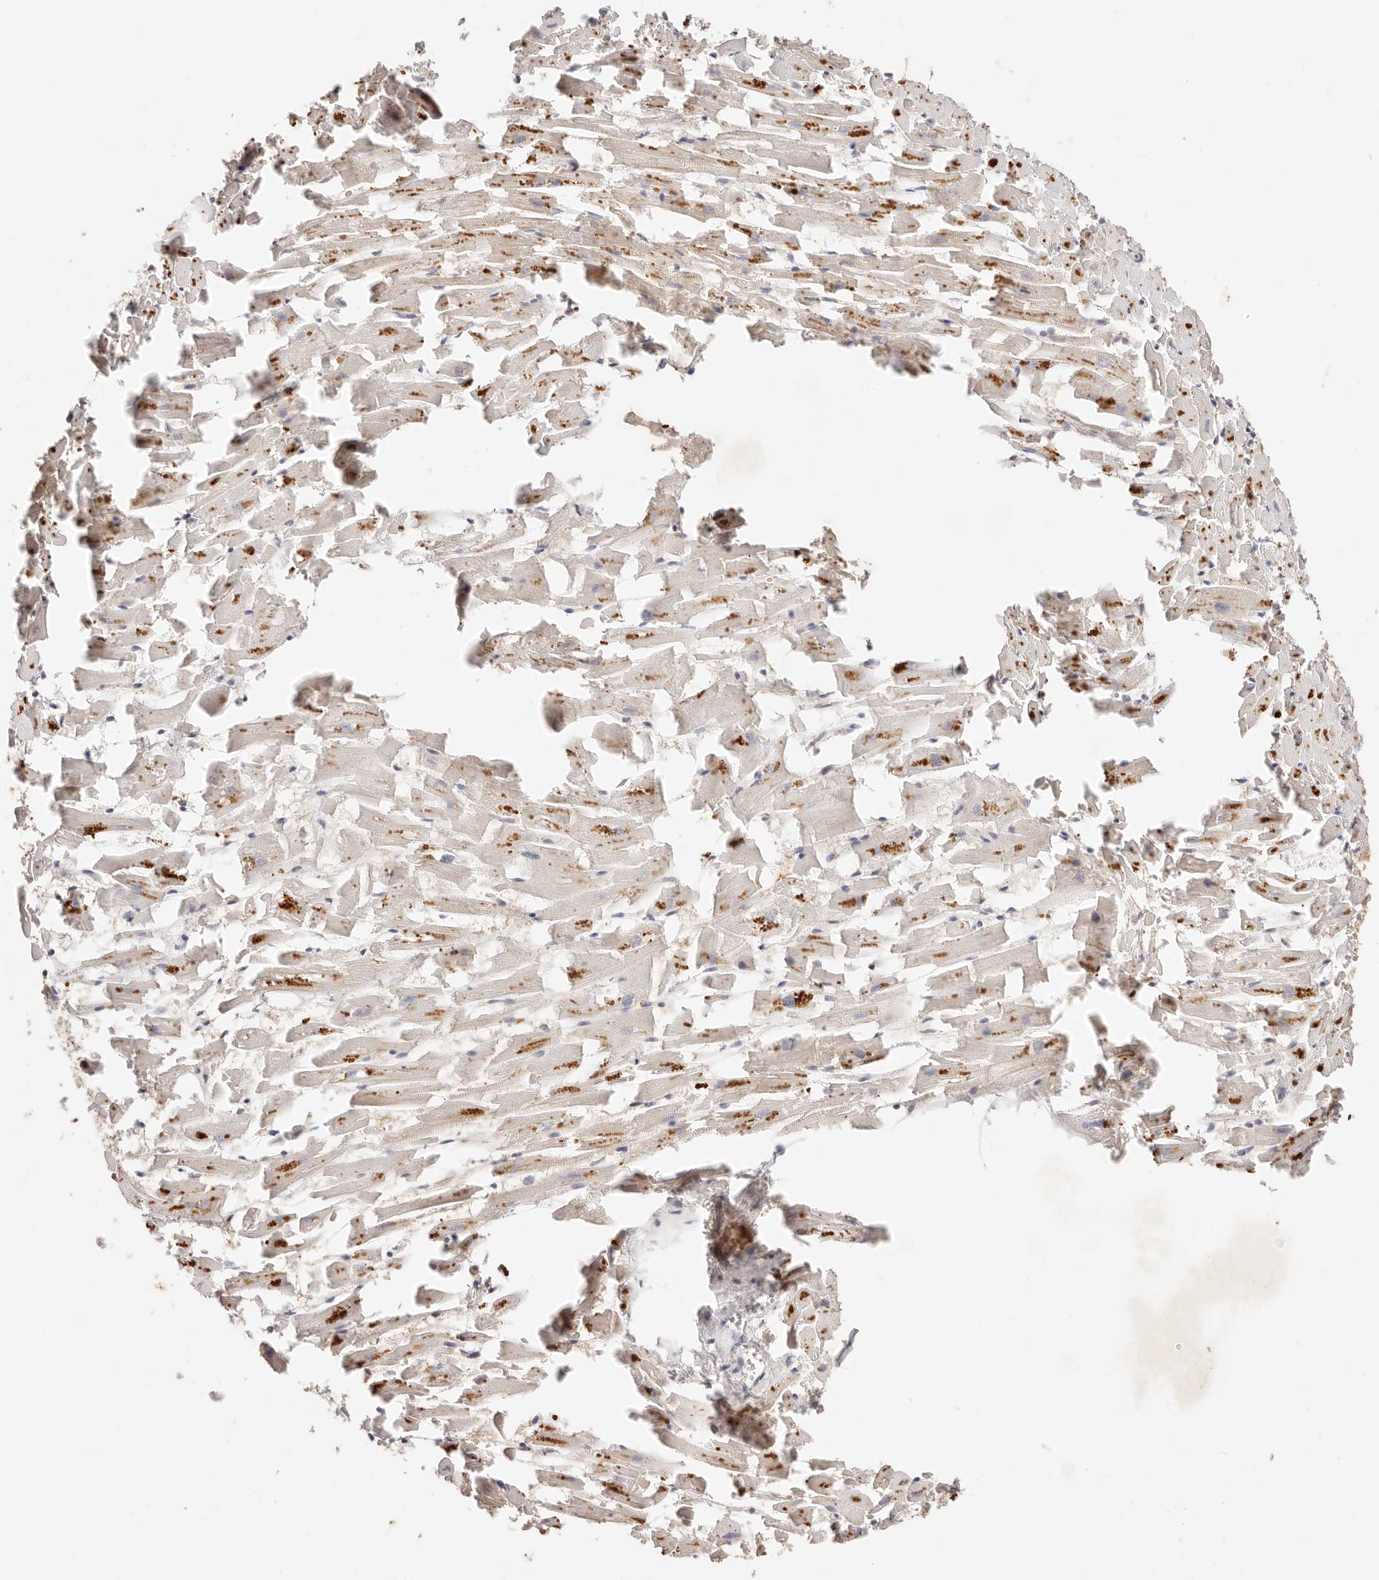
{"staining": {"intensity": "moderate", "quantity": "<25%", "location": "cytoplasmic/membranous"}, "tissue": "heart muscle", "cell_type": "Cardiomyocytes", "image_type": "normal", "snomed": [{"axis": "morphology", "description": "Normal tissue, NOS"}, {"axis": "topography", "description": "Heart"}], "caption": "Normal heart muscle shows moderate cytoplasmic/membranous expression in approximately <25% of cardiomyocytes, visualized by immunohistochemistry. Nuclei are stained in blue.", "gene": "CXADR", "patient": {"sex": "female", "age": 64}}